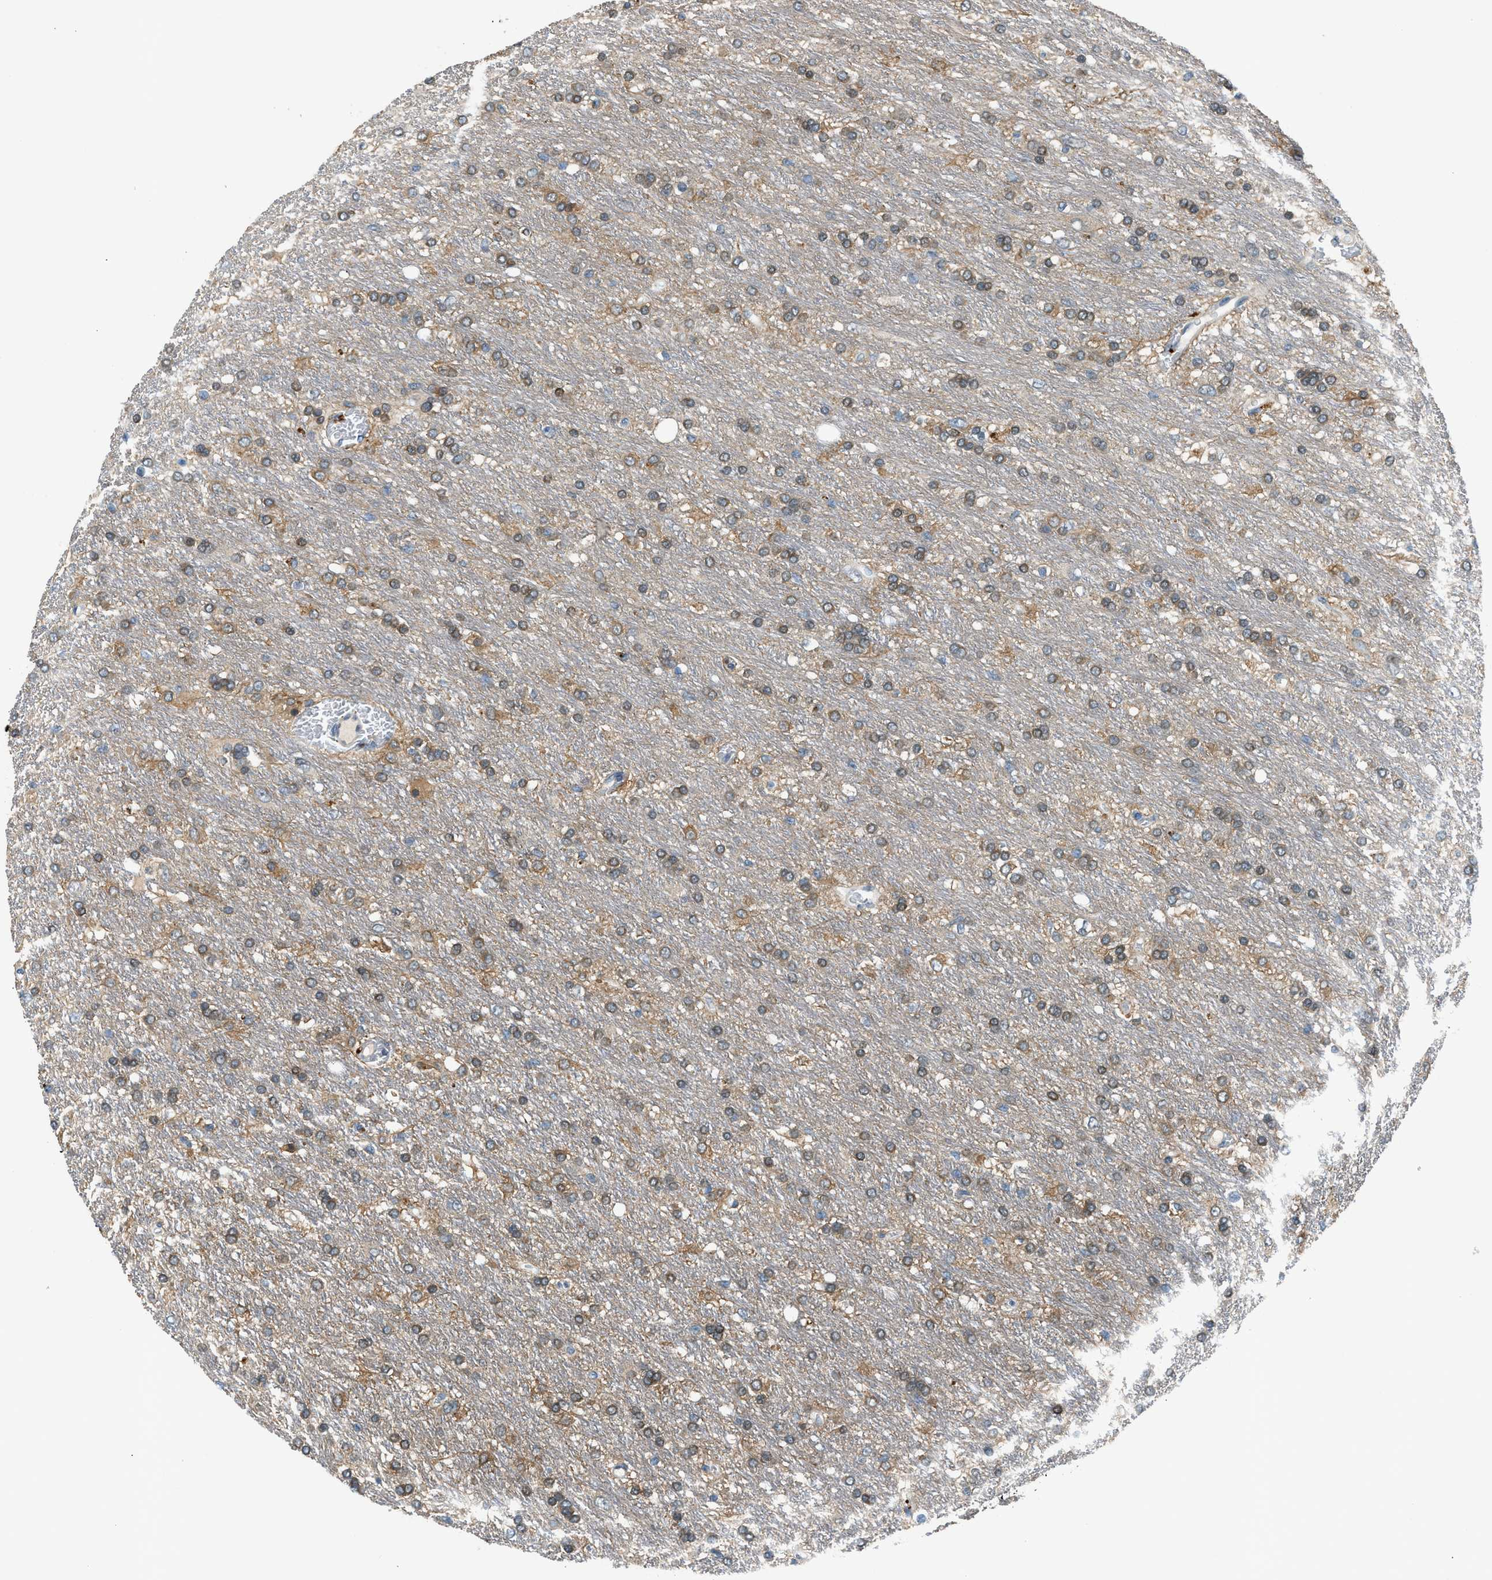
{"staining": {"intensity": "moderate", "quantity": ">75%", "location": "cytoplasmic/membranous"}, "tissue": "glioma", "cell_type": "Tumor cells", "image_type": "cancer", "snomed": [{"axis": "morphology", "description": "Glioma, malignant, Low grade"}, {"axis": "topography", "description": "Brain"}], "caption": "An immunohistochemistry (IHC) micrograph of neoplastic tissue is shown. Protein staining in brown labels moderate cytoplasmic/membranous positivity in malignant glioma (low-grade) within tumor cells.", "gene": "LMLN", "patient": {"sex": "male", "age": 77}}